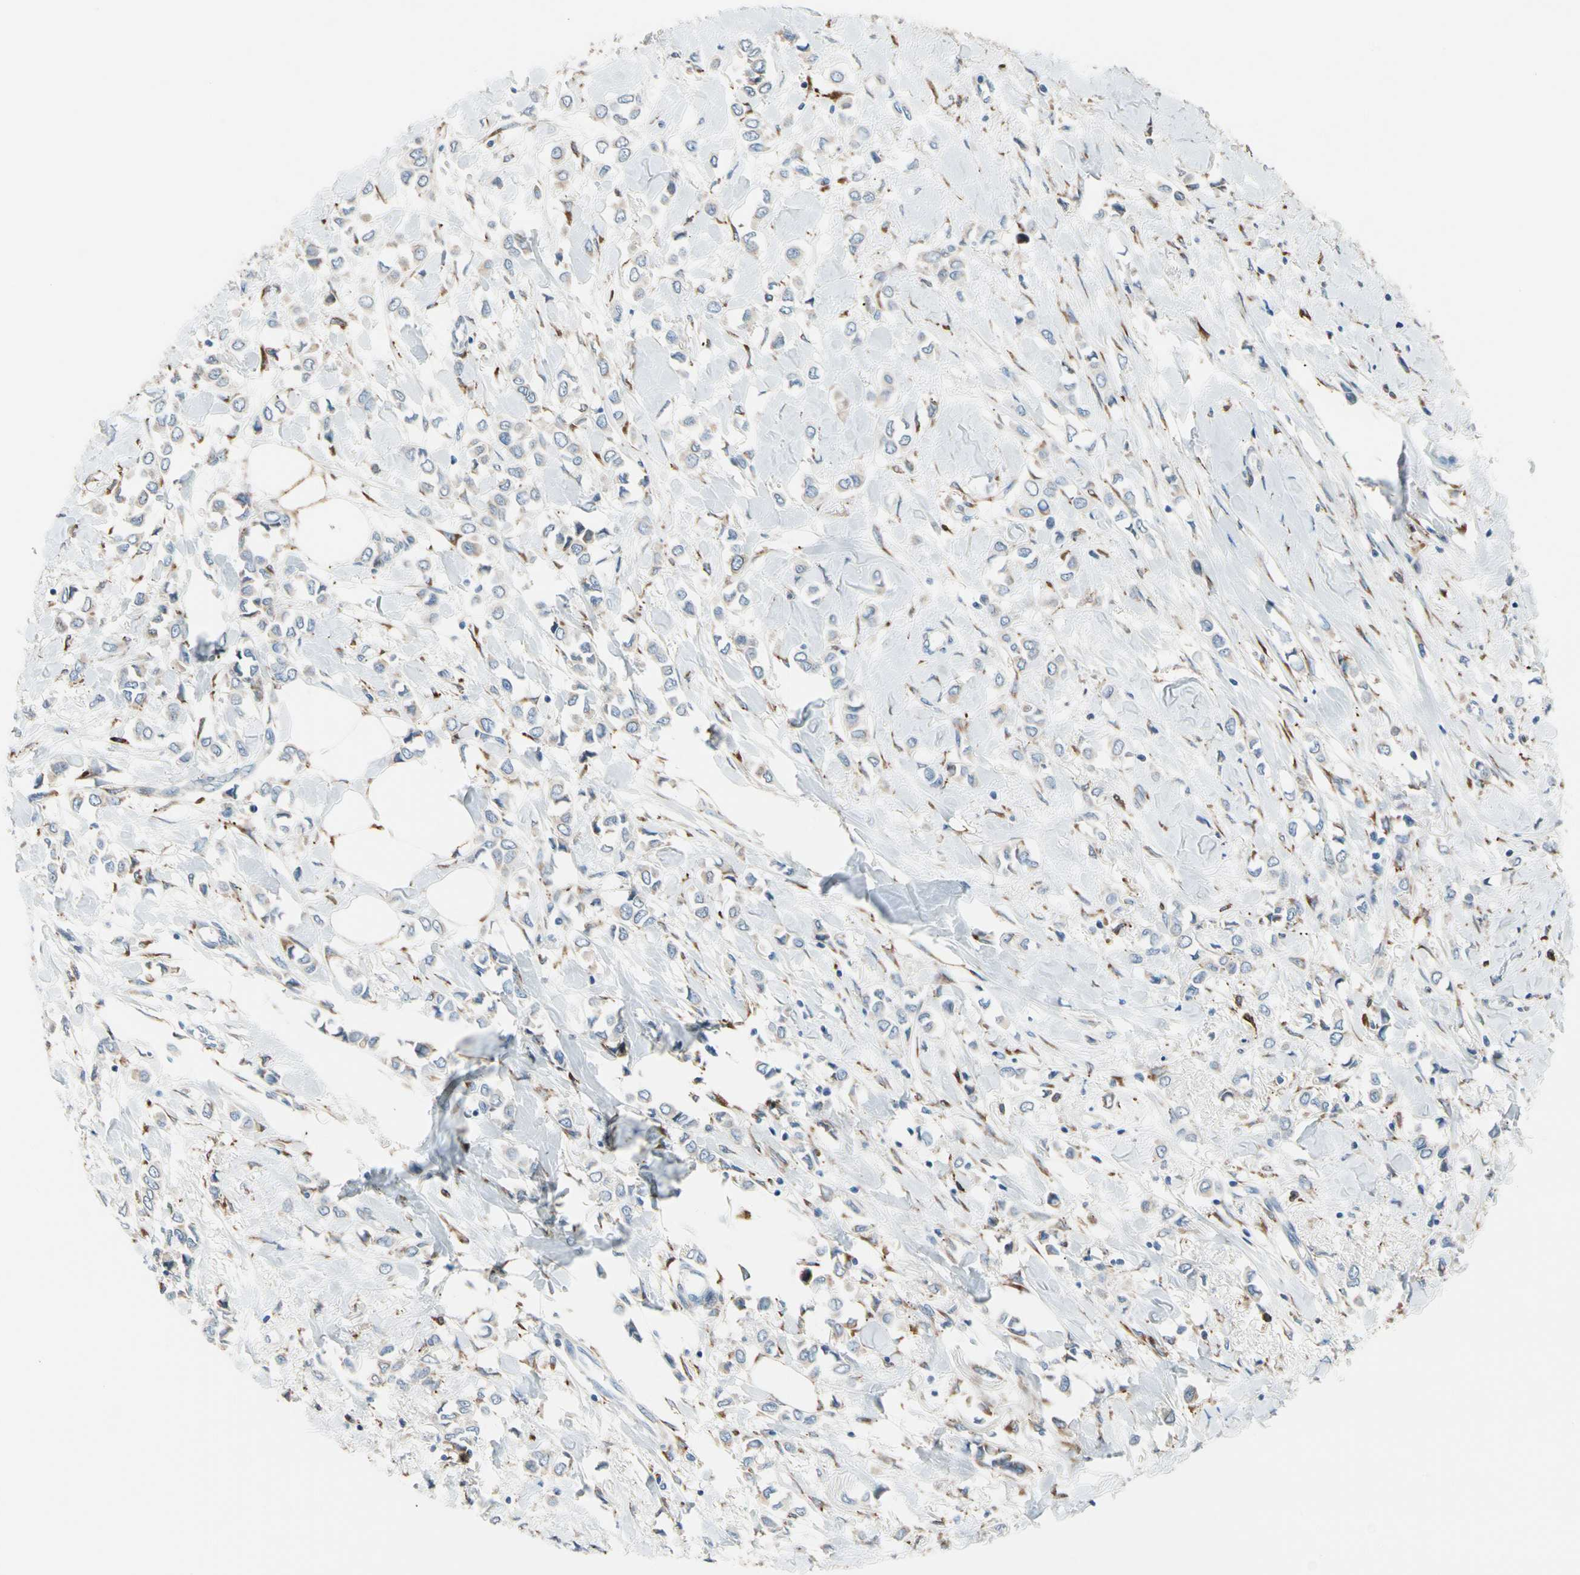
{"staining": {"intensity": "weak", "quantity": "25%-75%", "location": "cytoplasmic/membranous"}, "tissue": "breast cancer", "cell_type": "Tumor cells", "image_type": "cancer", "snomed": [{"axis": "morphology", "description": "Lobular carcinoma"}, {"axis": "topography", "description": "Breast"}], "caption": "Immunohistochemical staining of lobular carcinoma (breast) exhibits low levels of weak cytoplasmic/membranous positivity in about 25%-75% of tumor cells.", "gene": "LRPAP1", "patient": {"sex": "female", "age": 51}}